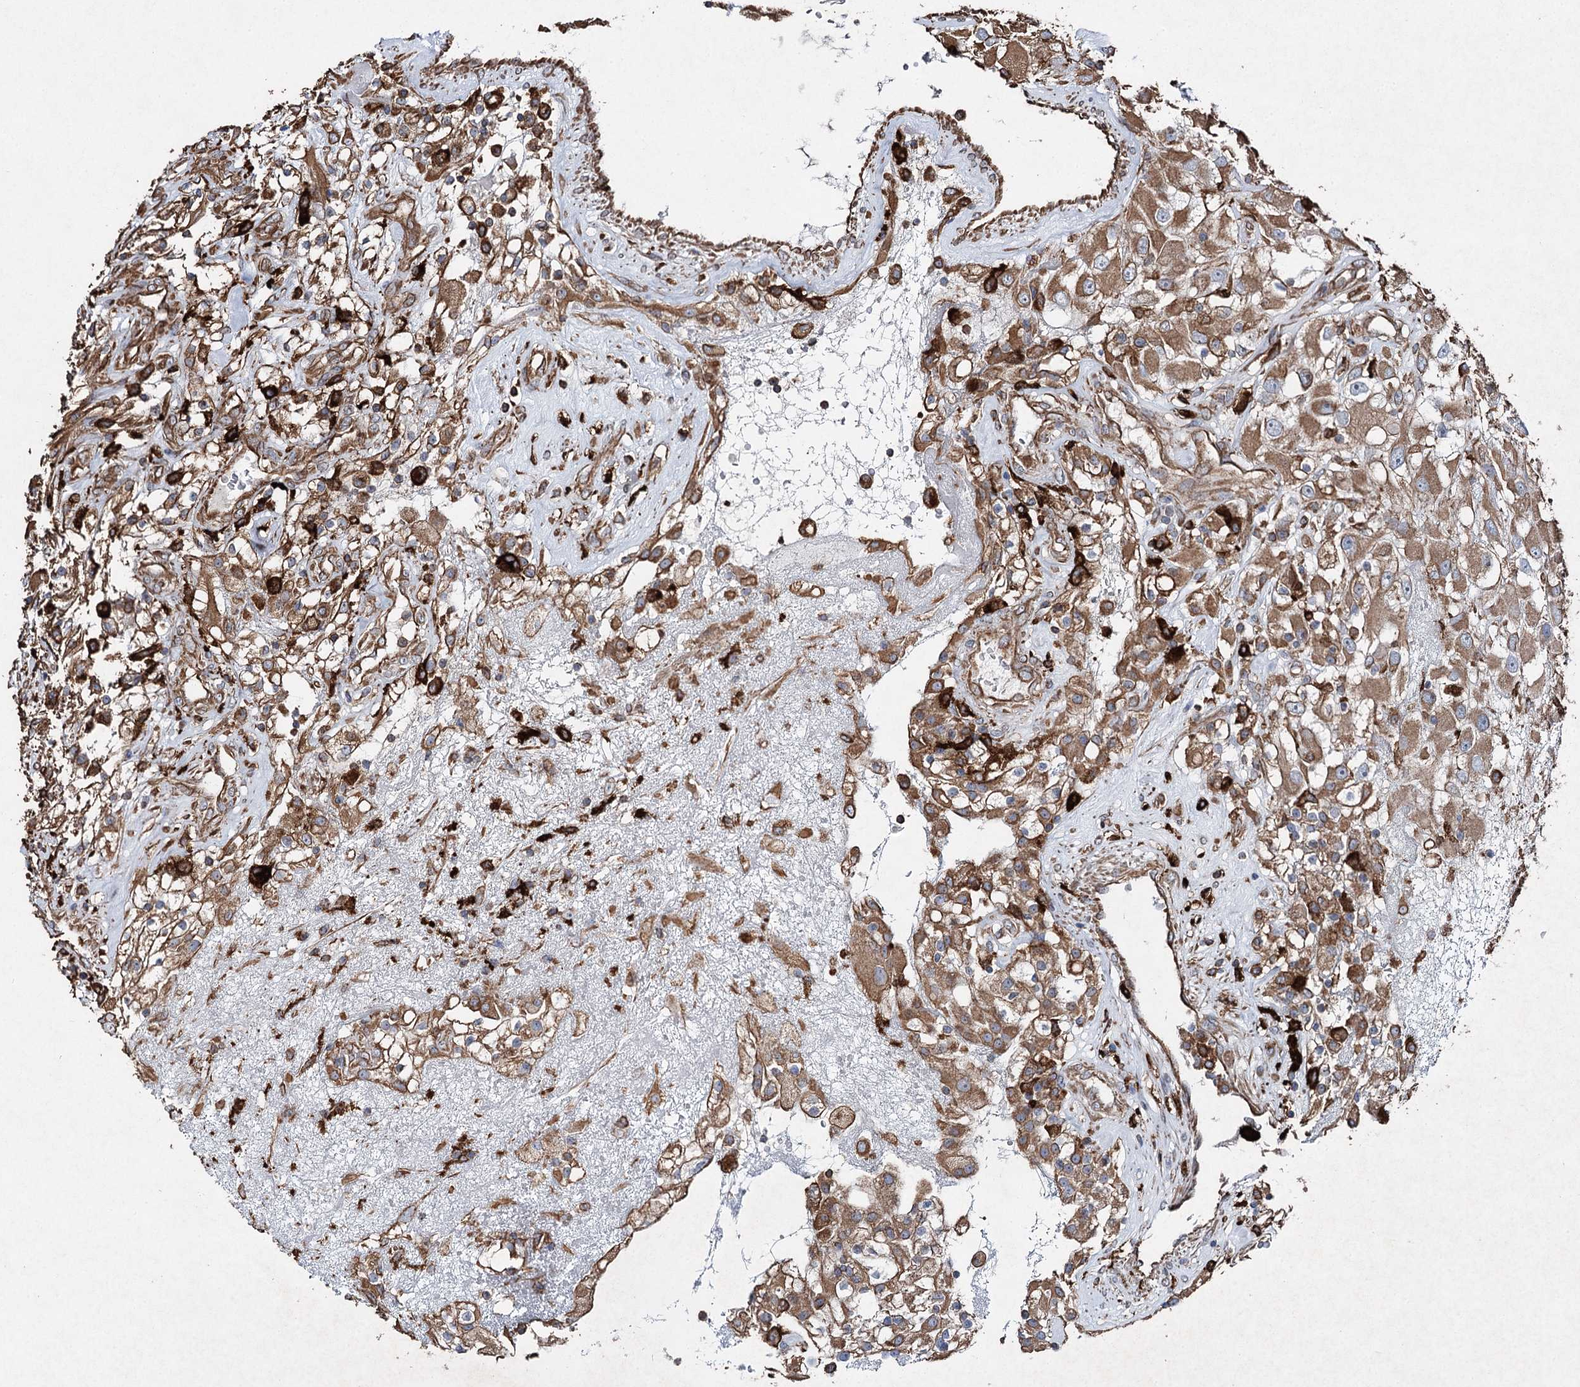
{"staining": {"intensity": "moderate", "quantity": ">75%", "location": "cytoplasmic/membranous"}, "tissue": "renal cancer", "cell_type": "Tumor cells", "image_type": "cancer", "snomed": [{"axis": "morphology", "description": "Adenocarcinoma, NOS"}, {"axis": "topography", "description": "Kidney"}], "caption": "Renal cancer (adenocarcinoma) was stained to show a protein in brown. There is medium levels of moderate cytoplasmic/membranous staining in approximately >75% of tumor cells.", "gene": "CLEC4M", "patient": {"sex": "female", "age": 52}}